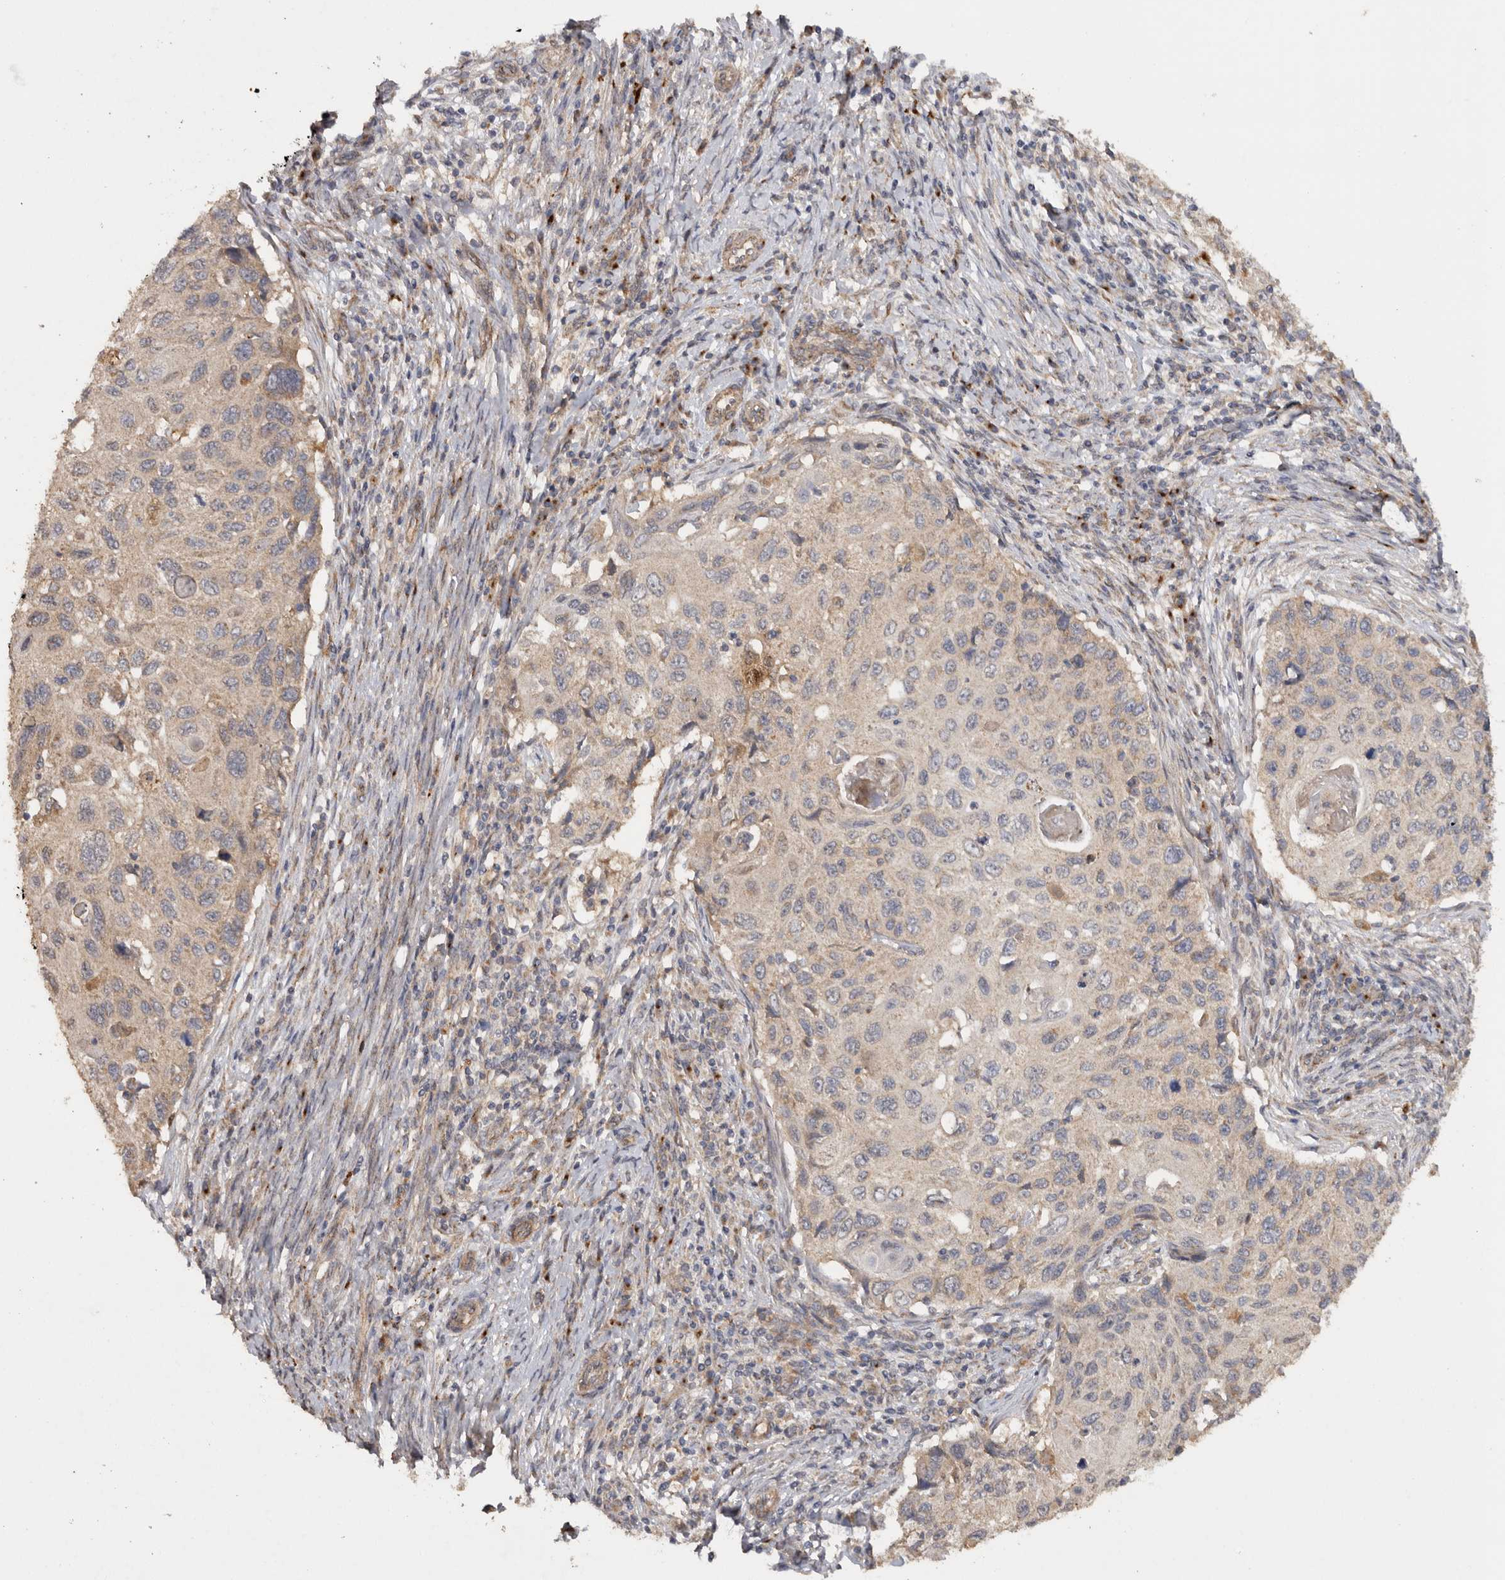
{"staining": {"intensity": "weak", "quantity": "<25%", "location": "cytoplasmic/membranous"}, "tissue": "cervical cancer", "cell_type": "Tumor cells", "image_type": "cancer", "snomed": [{"axis": "morphology", "description": "Squamous cell carcinoma, NOS"}, {"axis": "topography", "description": "Cervix"}], "caption": "Immunohistochemical staining of cervical squamous cell carcinoma demonstrates no significant expression in tumor cells.", "gene": "PODXL2", "patient": {"sex": "female", "age": 70}}